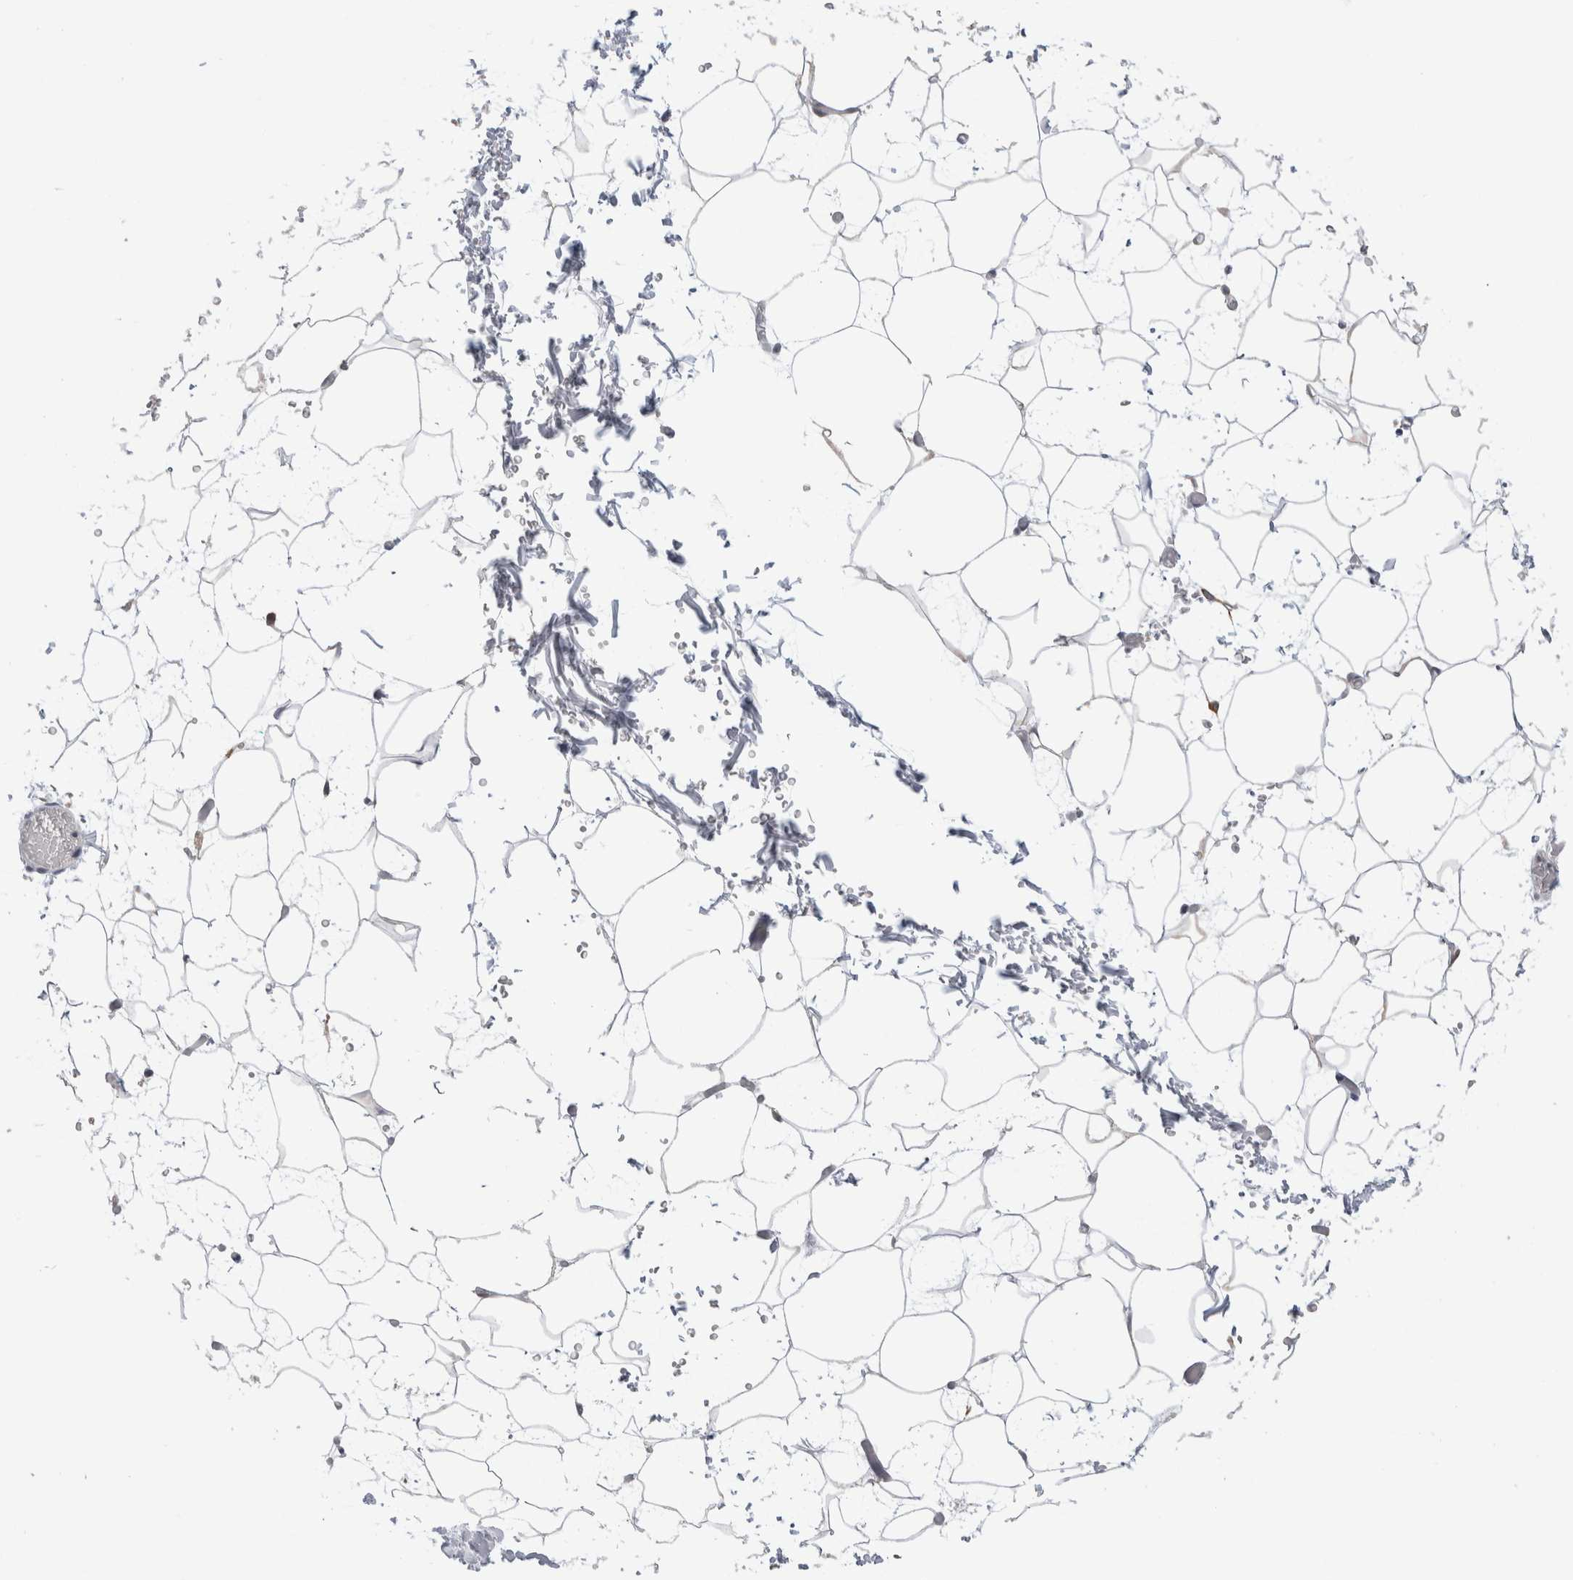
{"staining": {"intensity": "negative", "quantity": "none", "location": "none"}, "tissue": "adipose tissue", "cell_type": "Adipocytes", "image_type": "normal", "snomed": [{"axis": "morphology", "description": "Normal tissue, NOS"}, {"axis": "topography", "description": "Soft tissue"}], "caption": "DAB immunohistochemical staining of benign human adipose tissue demonstrates no significant positivity in adipocytes. (DAB immunohistochemistry (IHC), high magnification).", "gene": "SYTL5", "patient": {"sex": "male", "age": 72}}